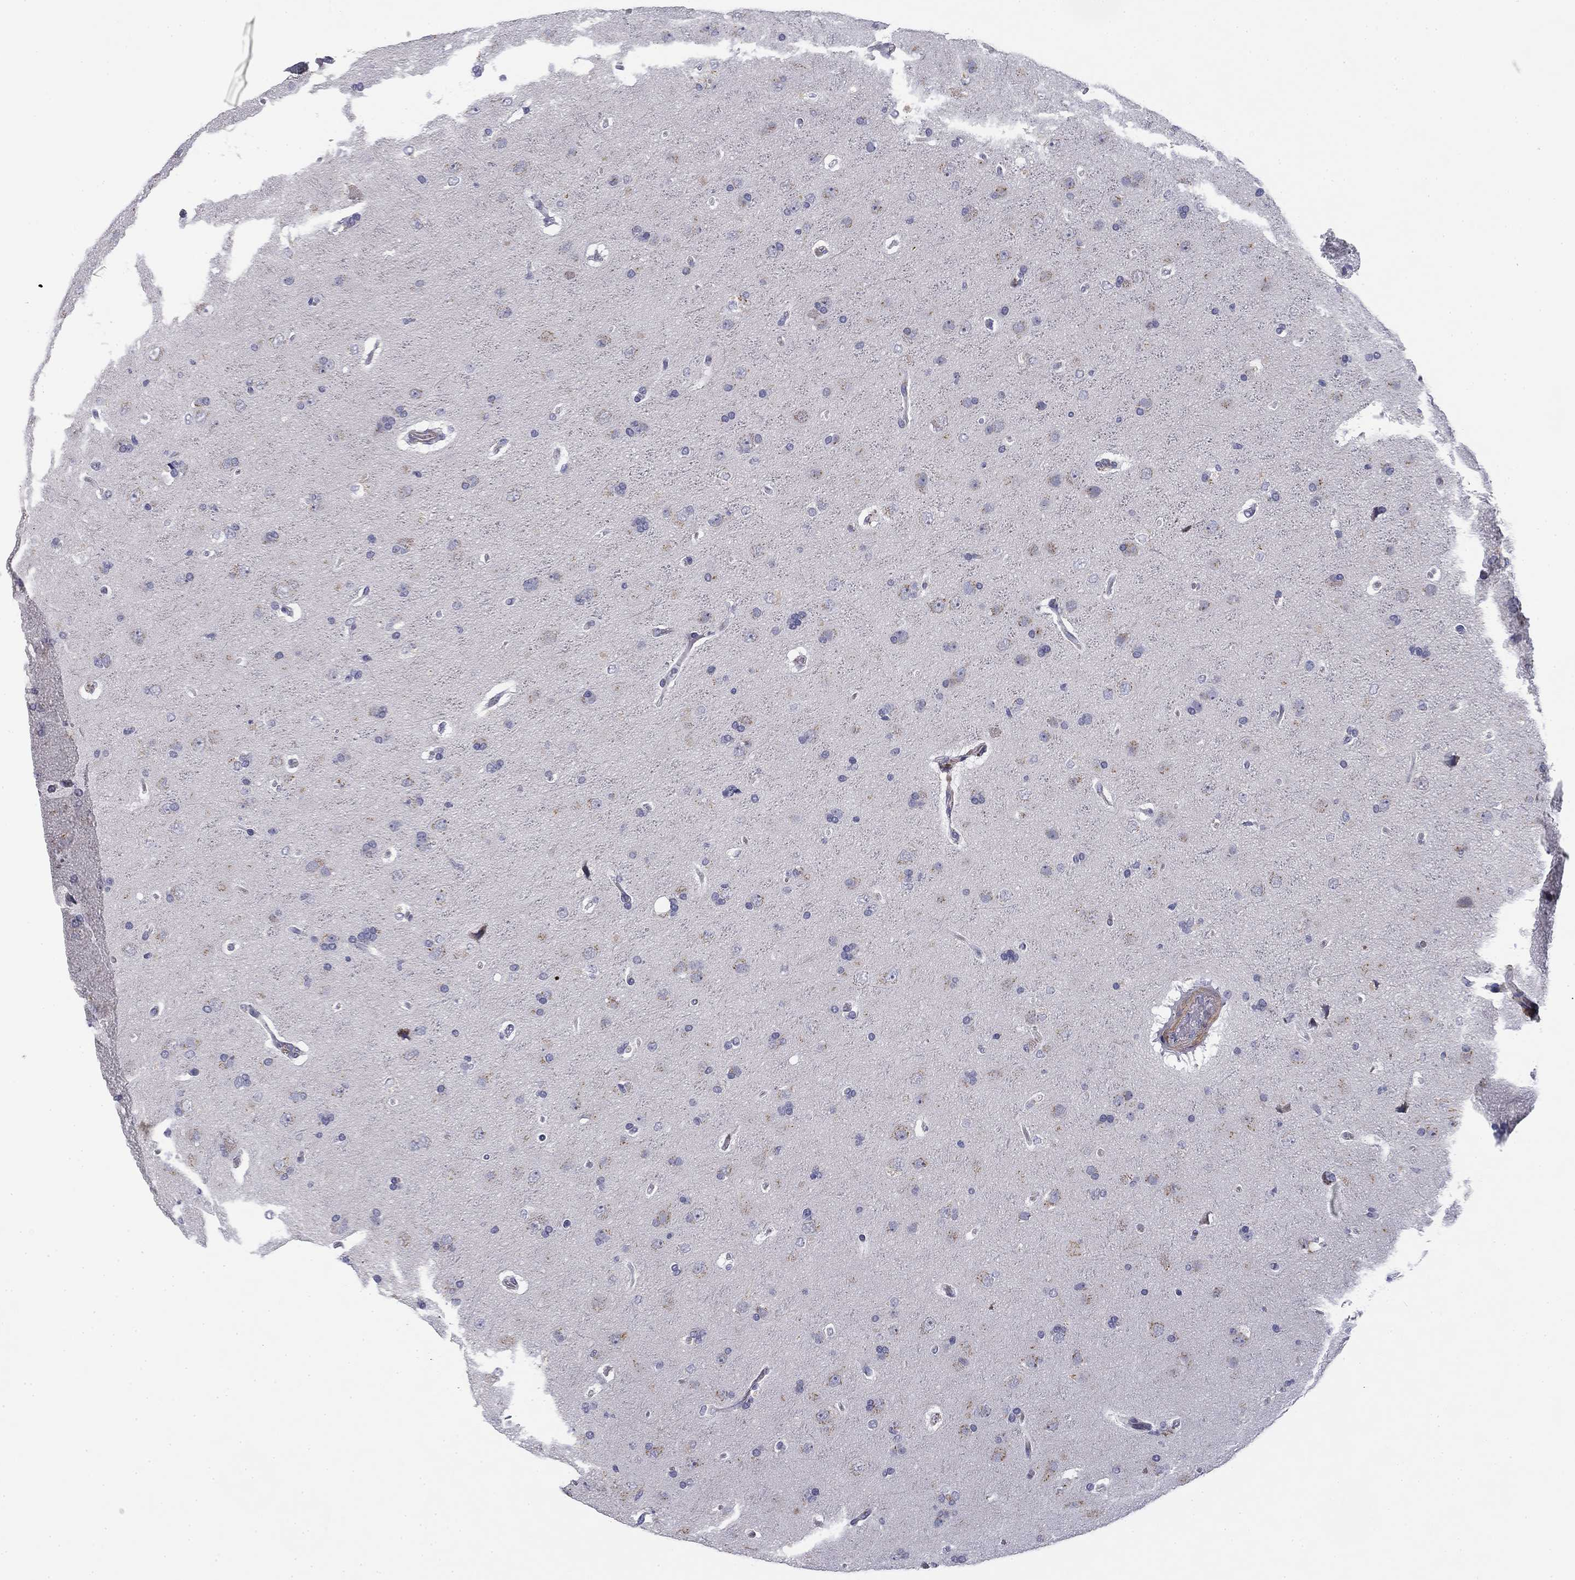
{"staining": {"intensity": "negative", "quantity": "none", "location": "none"}, "tissue": "glioma", "cell_type": "Tumor cells", "image_type": "cancer", "snomed": [{"axis": "morphology", "description": "Glioma, malignant, NOS"}, {"axis": "topography", "description": "Cerebral cortex"}], "caption": "Tumor cells show no significant protein staining in glioma (malignant).", "gene": "TRAT1", "patient": {"sex": "male", "age": 58}}